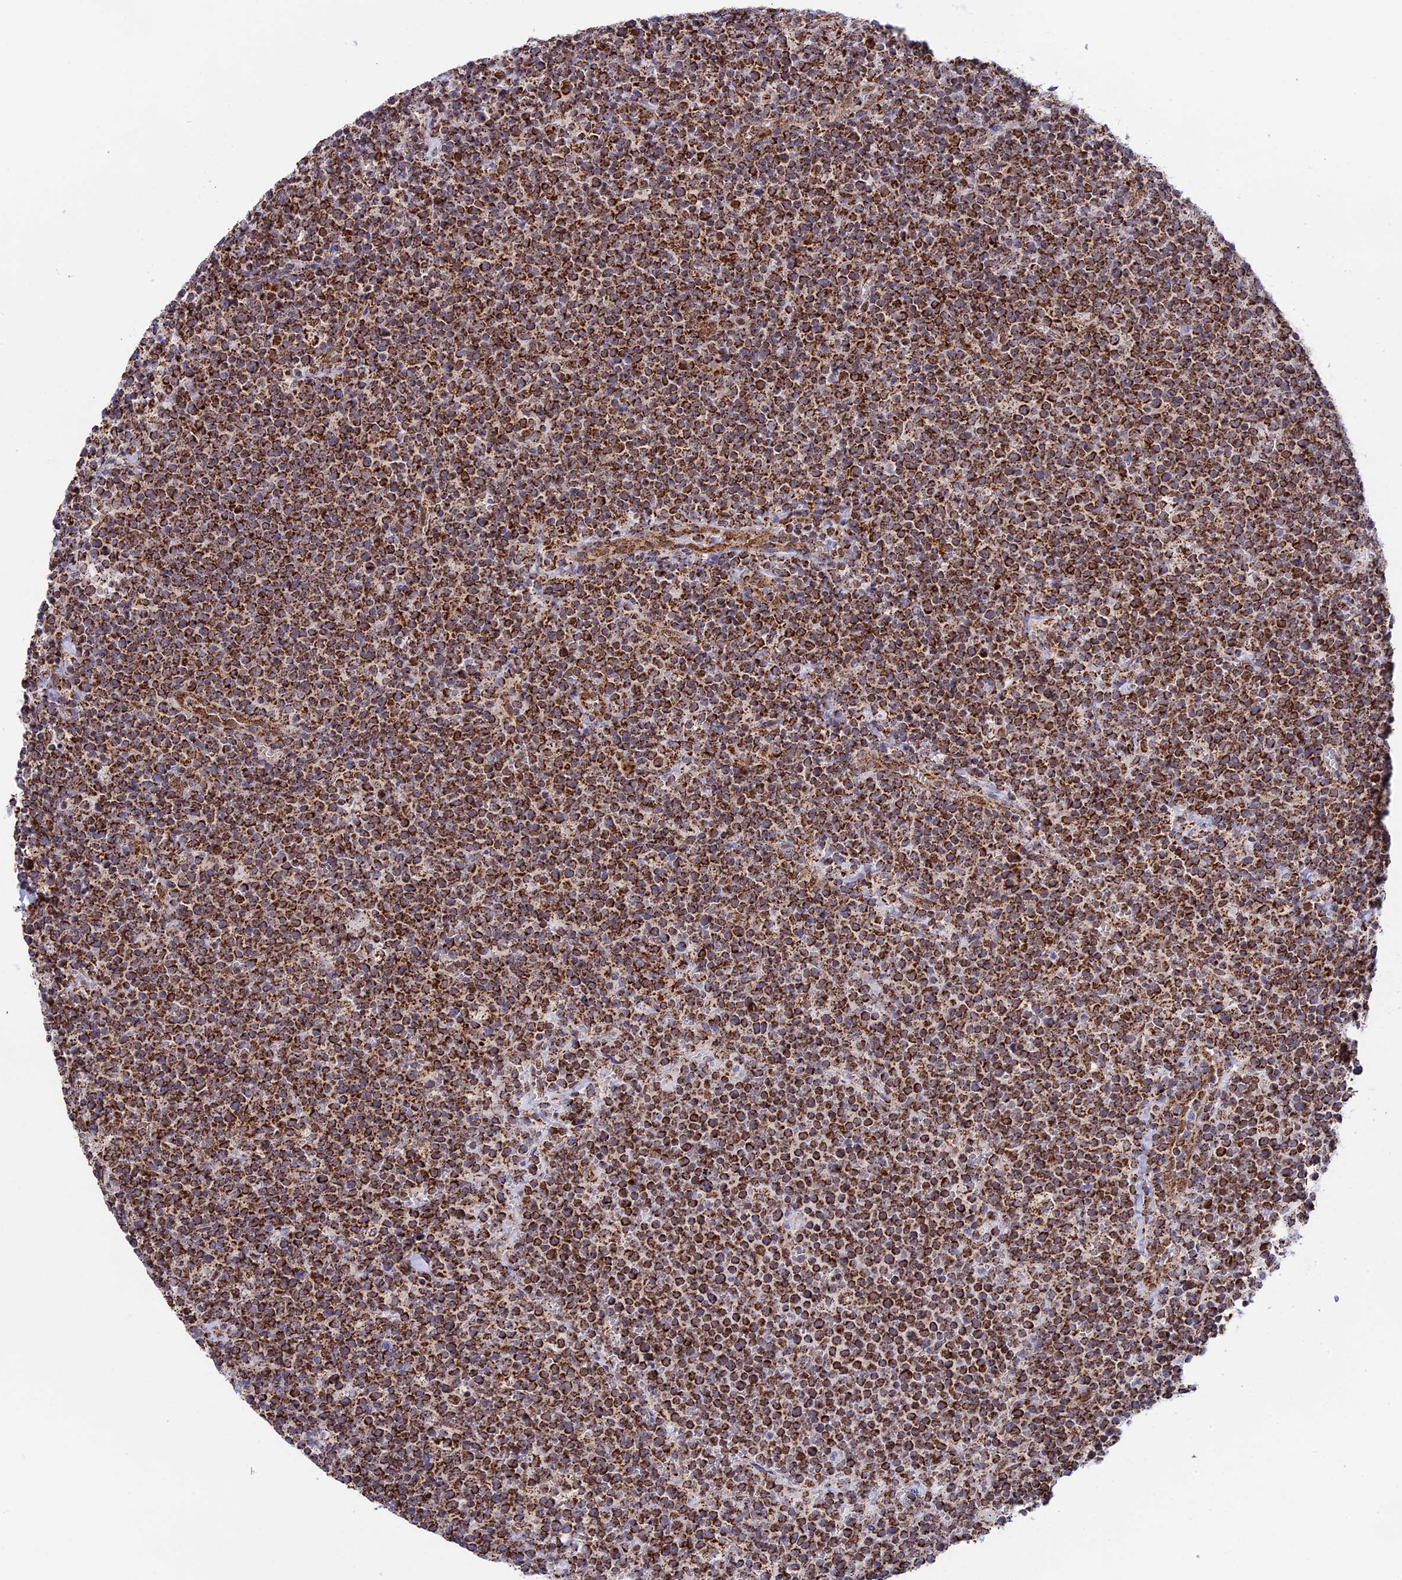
{"staining": {"intensity": "strong", "quantity": ">75%", "location": "cytoplasmic/membranous"}, "tissue": "lymphoma", "cell_type": "Tumor cells", "image_type": "cancer", "snomed": [{"axis": "morphology", "description": "Malignant lymphoma, non-Hodgkin's type, High grade"}, {"axis": "topography", "description": "Lymph node"}], "caption": "Brown immunohistochemical staining in human high-grade malignant lymphoma, non-Hodgkin's type exhibits strong cytoplasmic/membranous expression in approximately >75% of tumor cells.", "gene": "CDC16", "patient": {"sex": "male", "age": 61}}